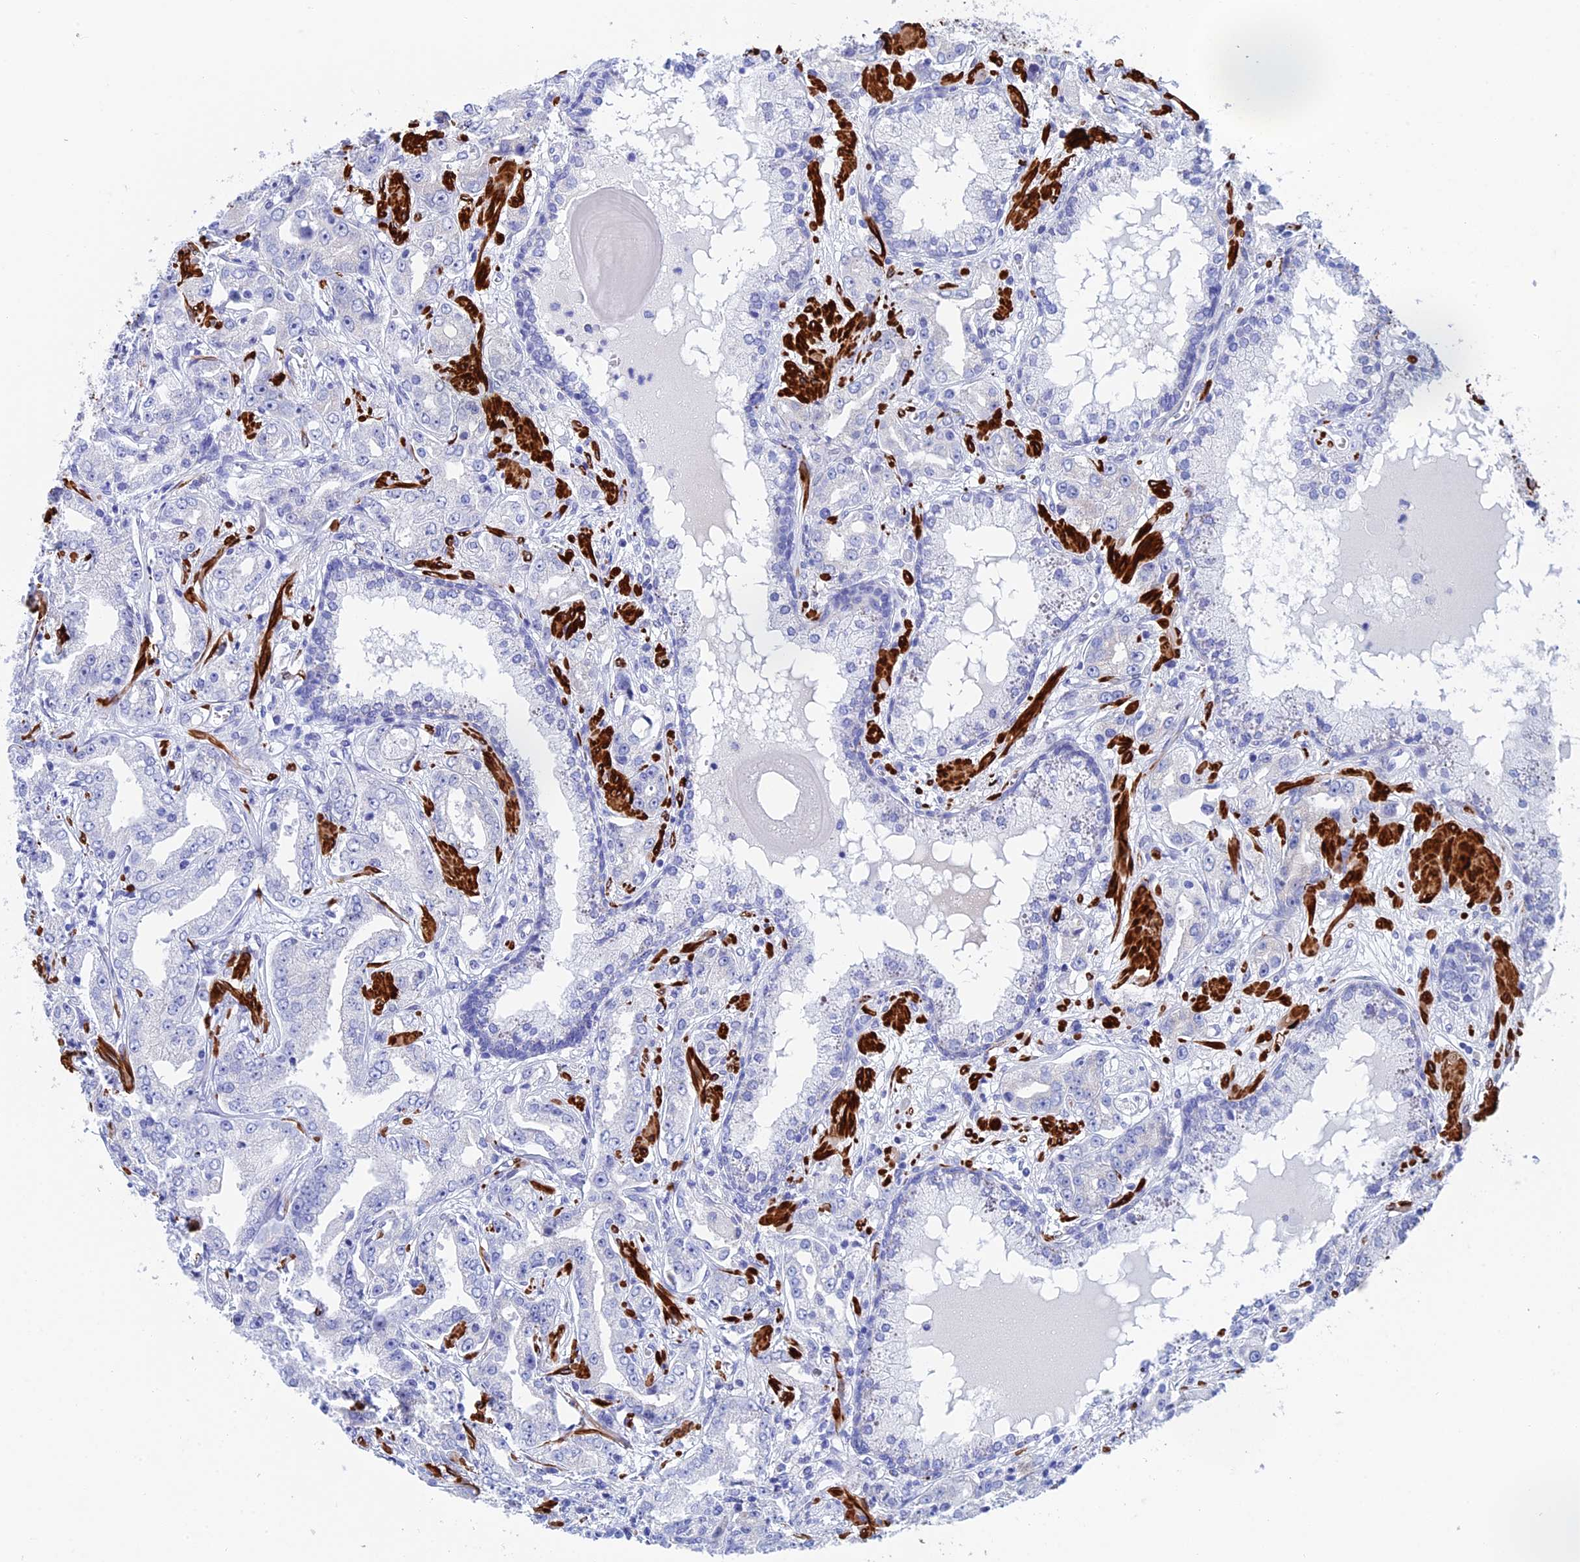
{"staining": {"intensity": "negative", "quantity": "none", "location": "none"}, "tissue": "prostate cancer", "cell_type": "Tumor cells", "image_type": "cancer", "snomed": [{"axis": "morphology", "description": "Adenocarcinoma, High grade"}, {"axis": "topography", "description": "Prostate"}], "caption": "High power microscopy photomicrograph of an immunohistochemistry histopathology image of prostate adenocarcinoma (high-grade), revealing no significant positivity in tumor cells. (Brightfield microscopy of DAB (3,3'-diaminobenzidine) immunohistochemistry (IHC) at high magnification).", "gene": "WDR83", "patient": {"sex": "male", "age": 63}}